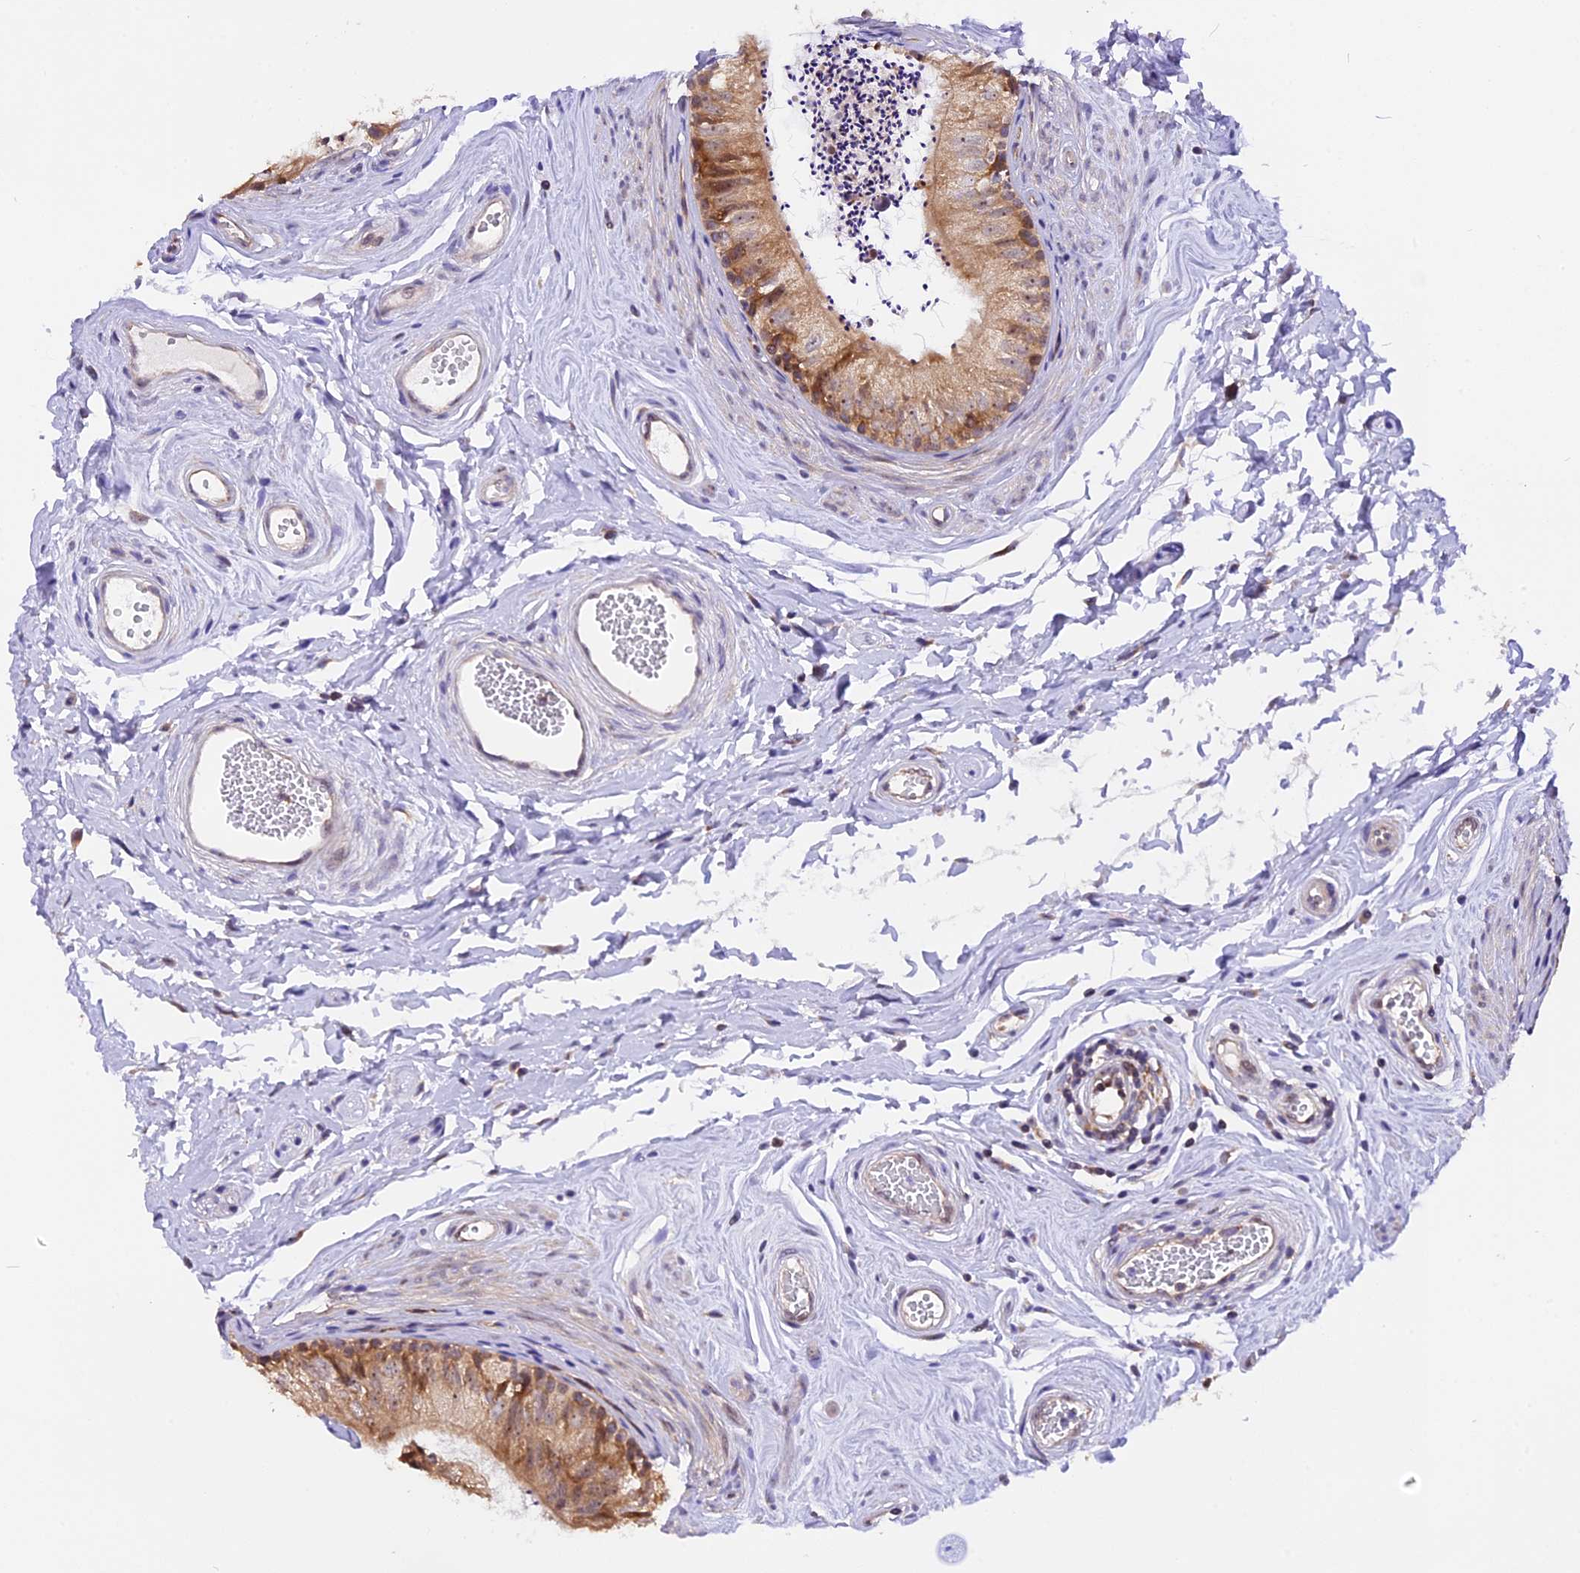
{"staining": {"intensity": "strong", "quantity": ">75%", "location": "cytoplasmic/membranous"}, "tissue": "epididymis", "cell_type": "Glandular cells", "image_type": "normal", "snomed": [{"axis": "morphology", "description": "Normal tissue, NOS"}, {"axis": "topography", "description": "Epididymis"}], "caption": "The micrograph displays staining of normal epididymis, revealing strong cytoplasmic/membranous protein expression (brown color) within glandular cells.", "gene": "GNPTAB", "patient": {"sex": "male", "age": 56}}